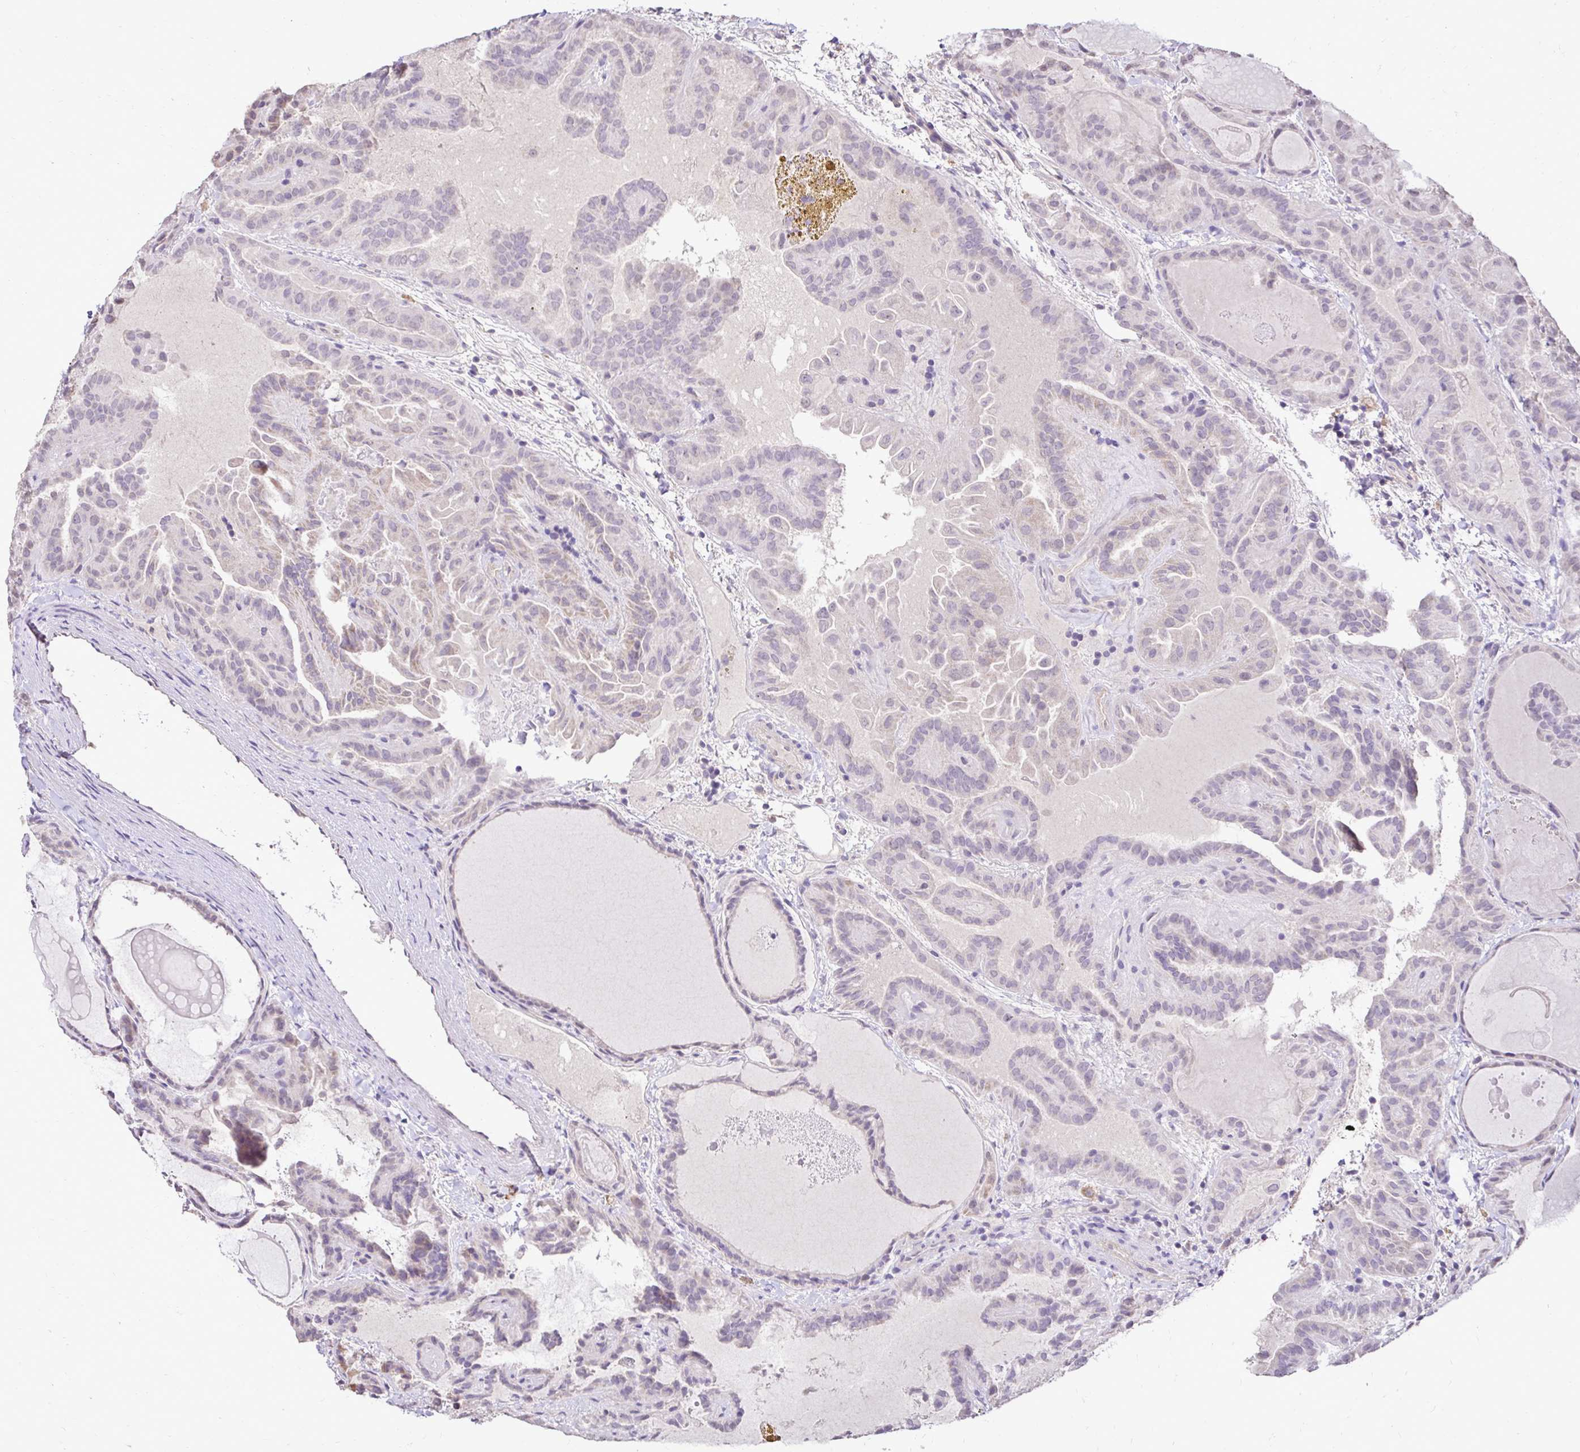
{"staining": {"intensity": "weak", "quantity": "25%-75%", "location": "cytoplasmic/membranous,nuclear"}, "tissue": "thyroid cancer", "cell_type": "Tumor cells", "image_type": "cancer", "snomed": [{"axis": "morphology", "description": "Papillary adenocarcinoma, NOS"}, {"axis": "topography", "description": "Thyroid gland"}], "caption": "Immunohistochemical staining of thyroid cancer demonstrates low levels of weak cytoplasmic/membranous and nuclear protein expression in about 25%-75% of tumor cells.", "gene": "KIAA1210", "patient": {"sex": "female", "age": 46}}